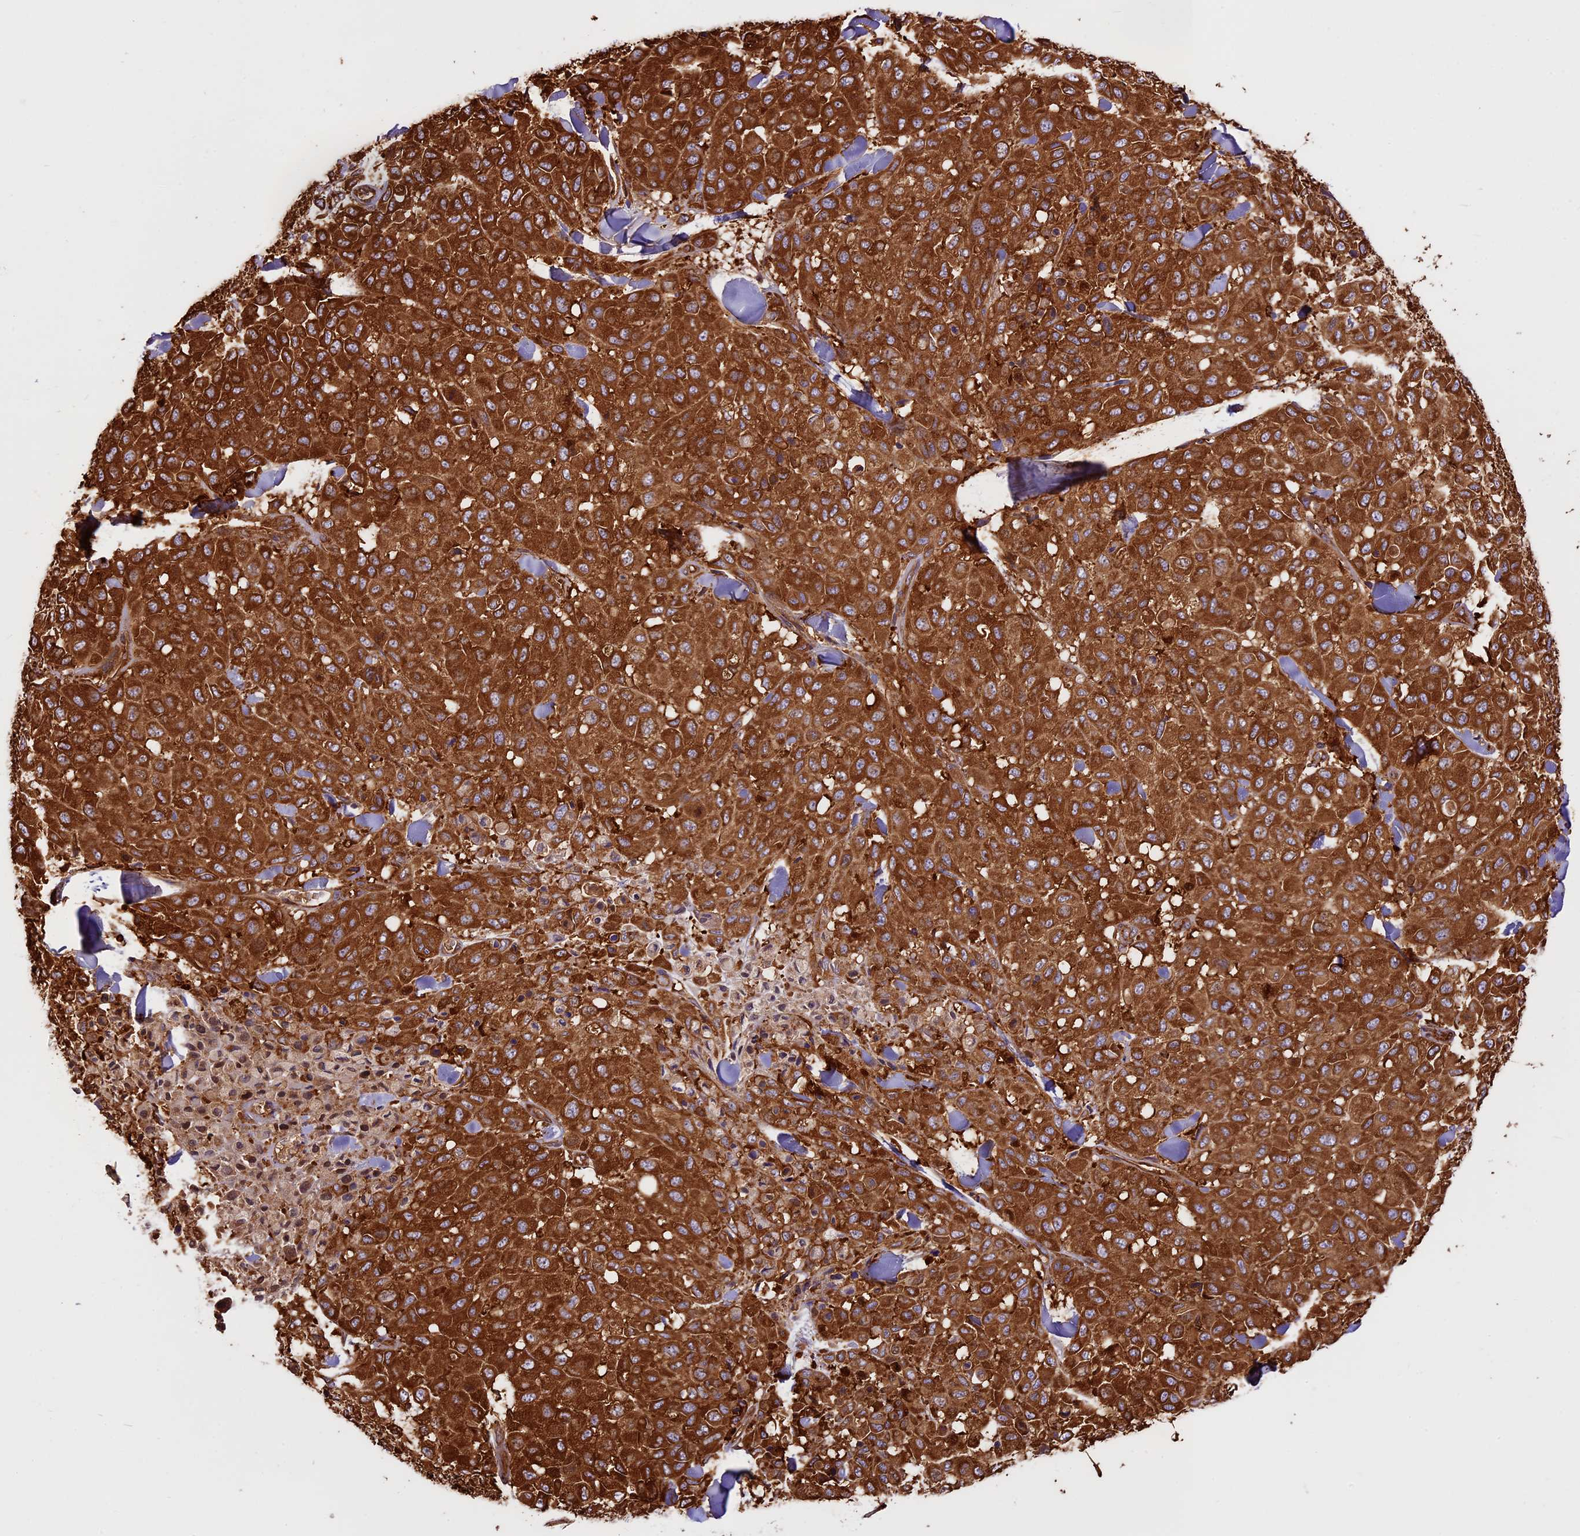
{"staining": {"intensity": "strong", "quantity": ">75%", "location": "cytoplasmic/membranous"}, "tissue": "melanoma", "cell_type": "Tumor cells", "image_type": "cancer", "snomed": [{"axis": "morphology", "description": "Malignant melanoma, Metastatic site"}, {"axis": "topography", "description": "Skin"}], "caption": "IHC image of neoplastic tissue: human melanoma stained using immunohistochemistry (IHC) exhibits high levels of strong protein expression localized specifically in the cytoplasmic/membranous of tumor cells, appearing as a cytoplasmic/membranous brown color.", "gene": "KARS1", "patient": {"sex": "female", "age": 81}}